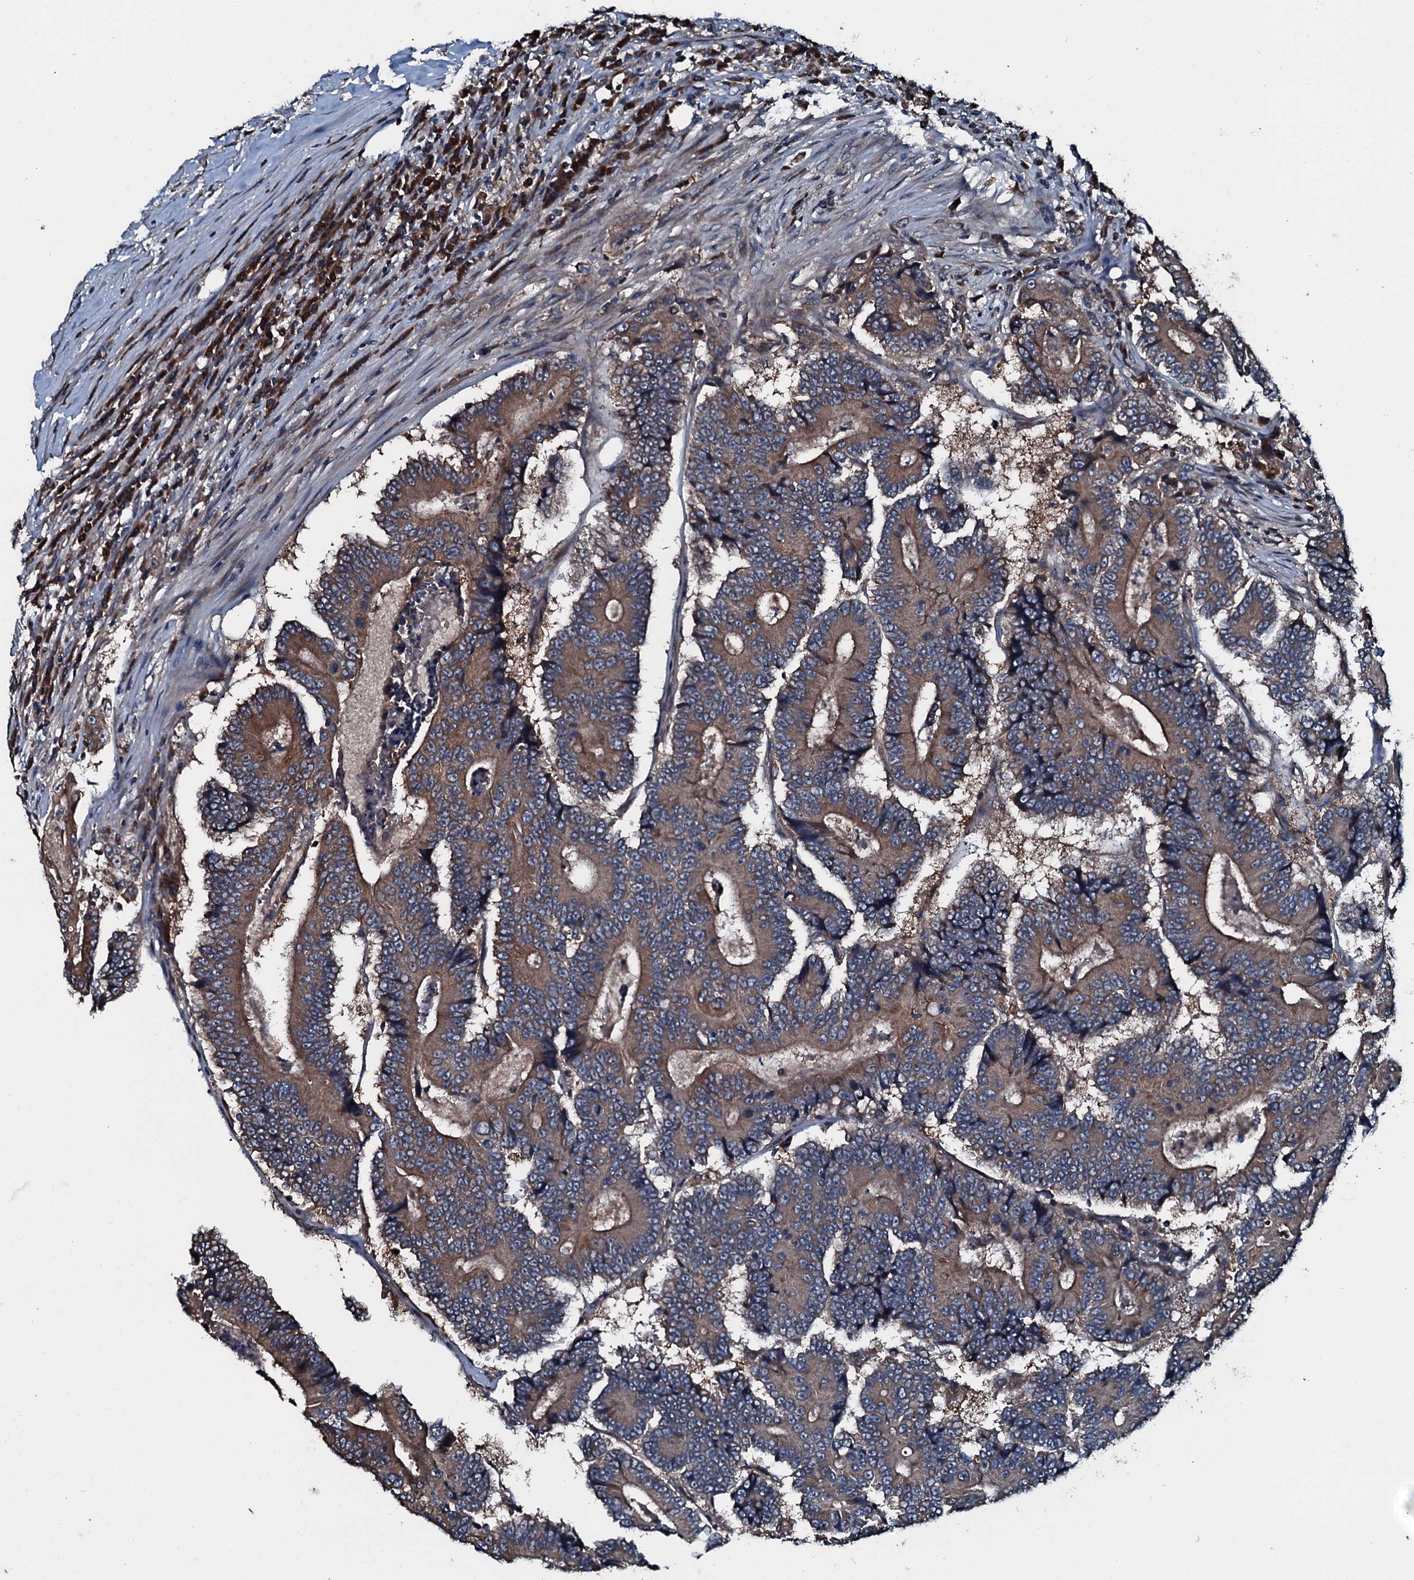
{"staining": {"intensity": "moderate", "quantity": "25%-75%", "location": "cytoplasmic/membranous"}, "tissue": "colorectal cancer", "cell_type": "Tumor cells", "image_type": "cancer", "snomed": [{"axis": "morphology", "description": "Adenocarcinoma, NOS"}, {"axis": "topography", "description": "Colon"}], "caption": "Colorectal adenocarcinoma tissue exhibits moderate cytoplasmic/membranous expression in approximately 25%-75% of tumor cells, visualized by immunohistochemistry.", "gene": "AARS1", "patient": {"sex": "male", "age": 83}}